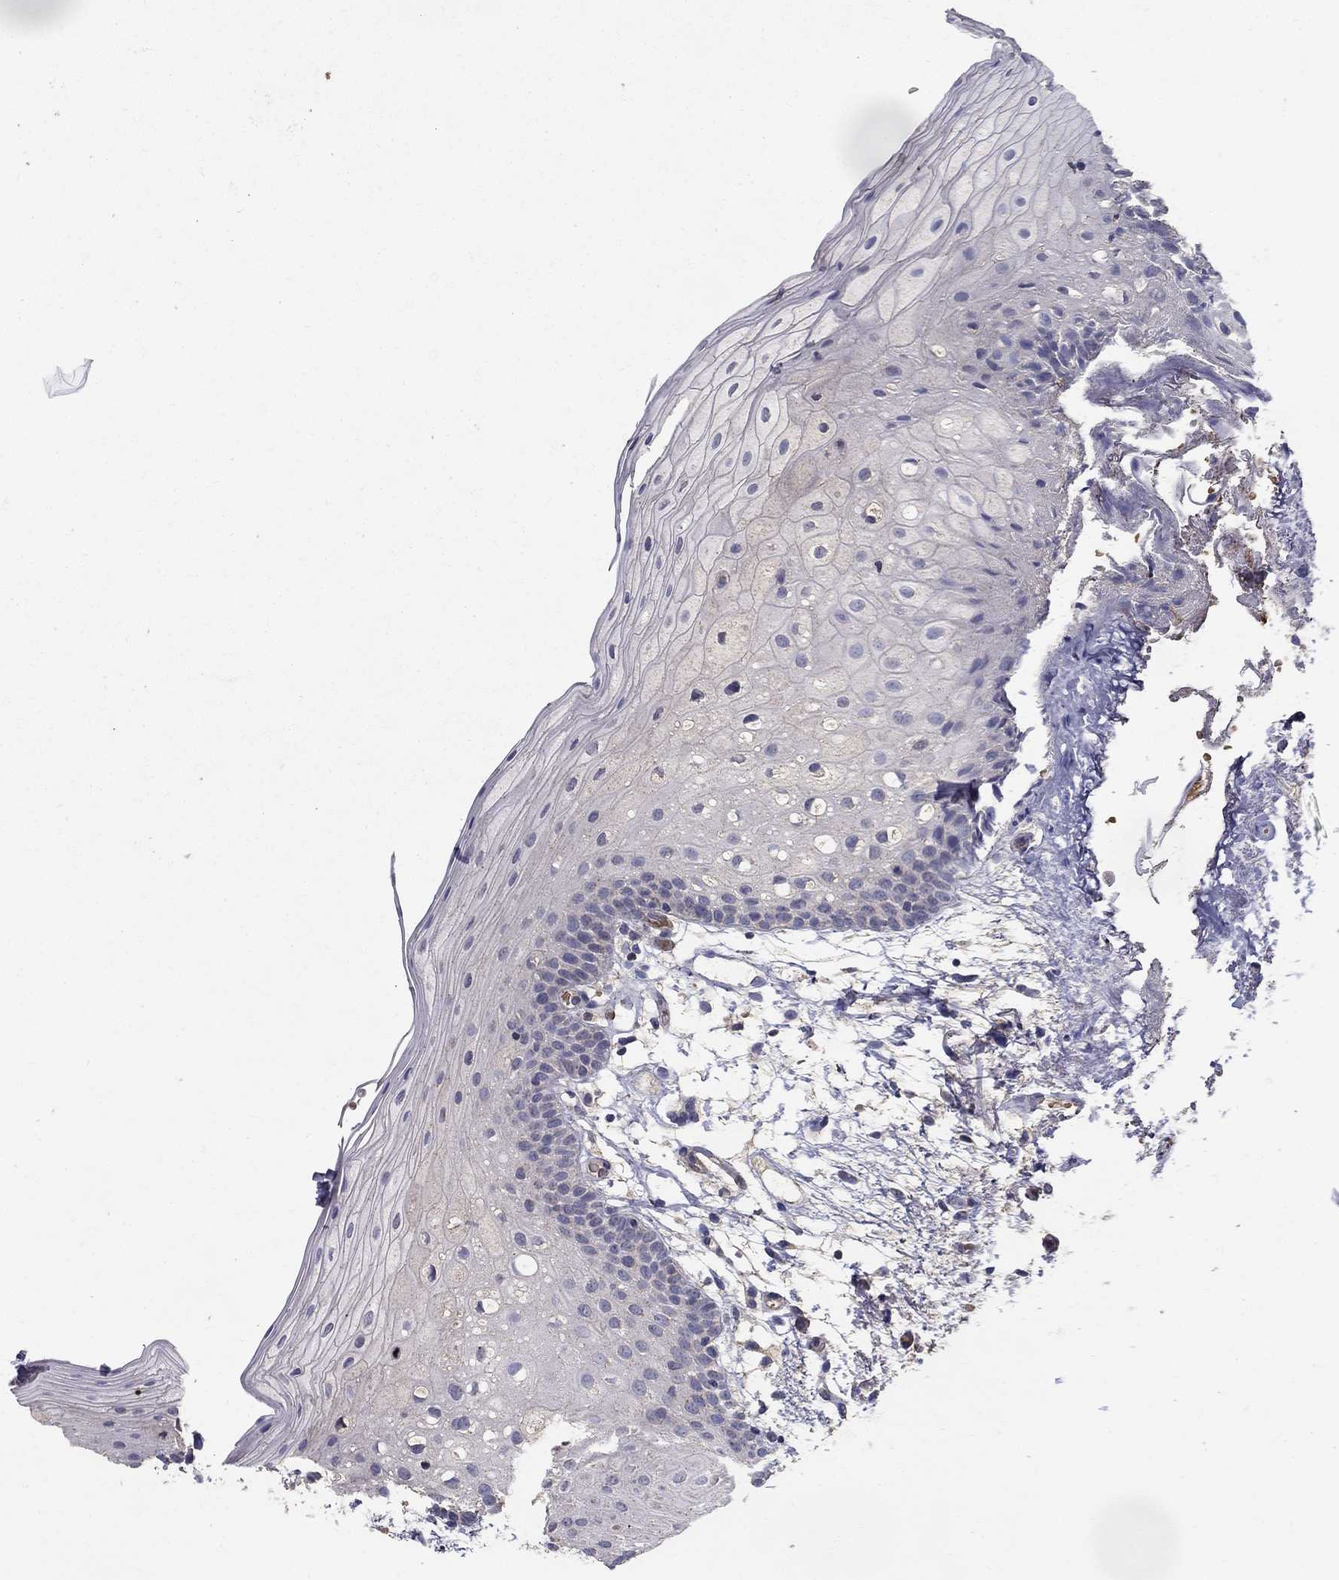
{"staining": {"intensity": "negative", "quantity": "none", "location": "none"}, "tissue": "oral mucosa", "cell_type": "Squamous epithelial cells", "image_type": "normal", "snomed": [{"axis": "morphology", "description": "Normal tissue, NOS"}, {"axis": "topography", "description": "Oral tissue"}, {"axis": "topography", "description": "Tounge, NOS"}], "caption": "Immunohistochemistry (IHC) histopathology image of benign oral mucosa: oral mucosa stained with DAB demonstrates no significant protein expression in squamous epithelial cells.", "gene": "MPP2", "patient": {"sex": "female", "age": 83}}